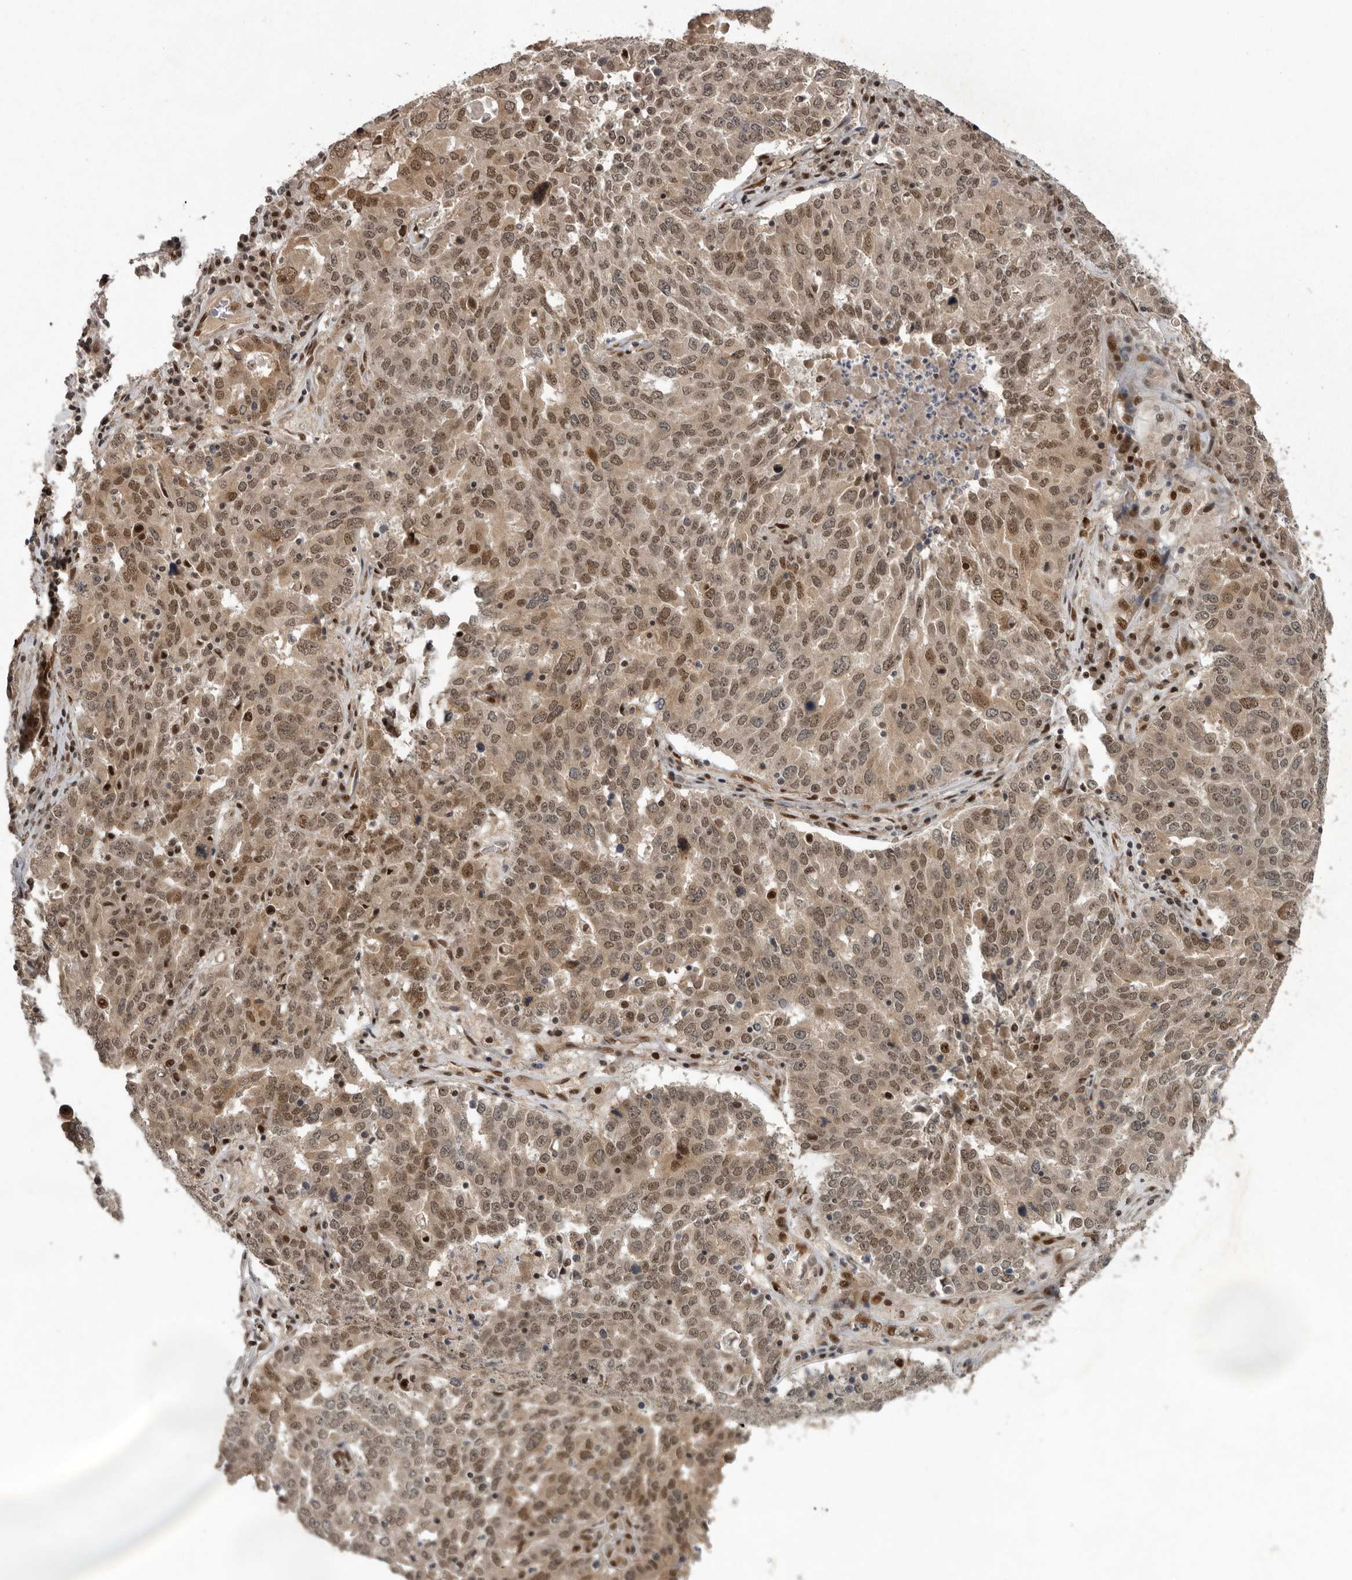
{"staining": {"intensity": "moderate", "quantity": ">75%", "location": "cytoplasmic/membranous,nuclear"}, "tissue": "ovarian cancer", "cell_type": "Tumor cells", "image_type": "cancer", "snomed": [{"axis": "morphology", "description": "Carcinoma, endometroid"}, {"axis": "topography", "description": "Ovary"}], "caption": "IHC image of human ovarian endometroid carcinoma stained for a protein (brown), which shows medium levels of moderate cytoplasmic/membranous and nuclear staining in about >75% of tumor cells.", "gene": "CDC27", "patient": {"sex": "female", "age": 62}}